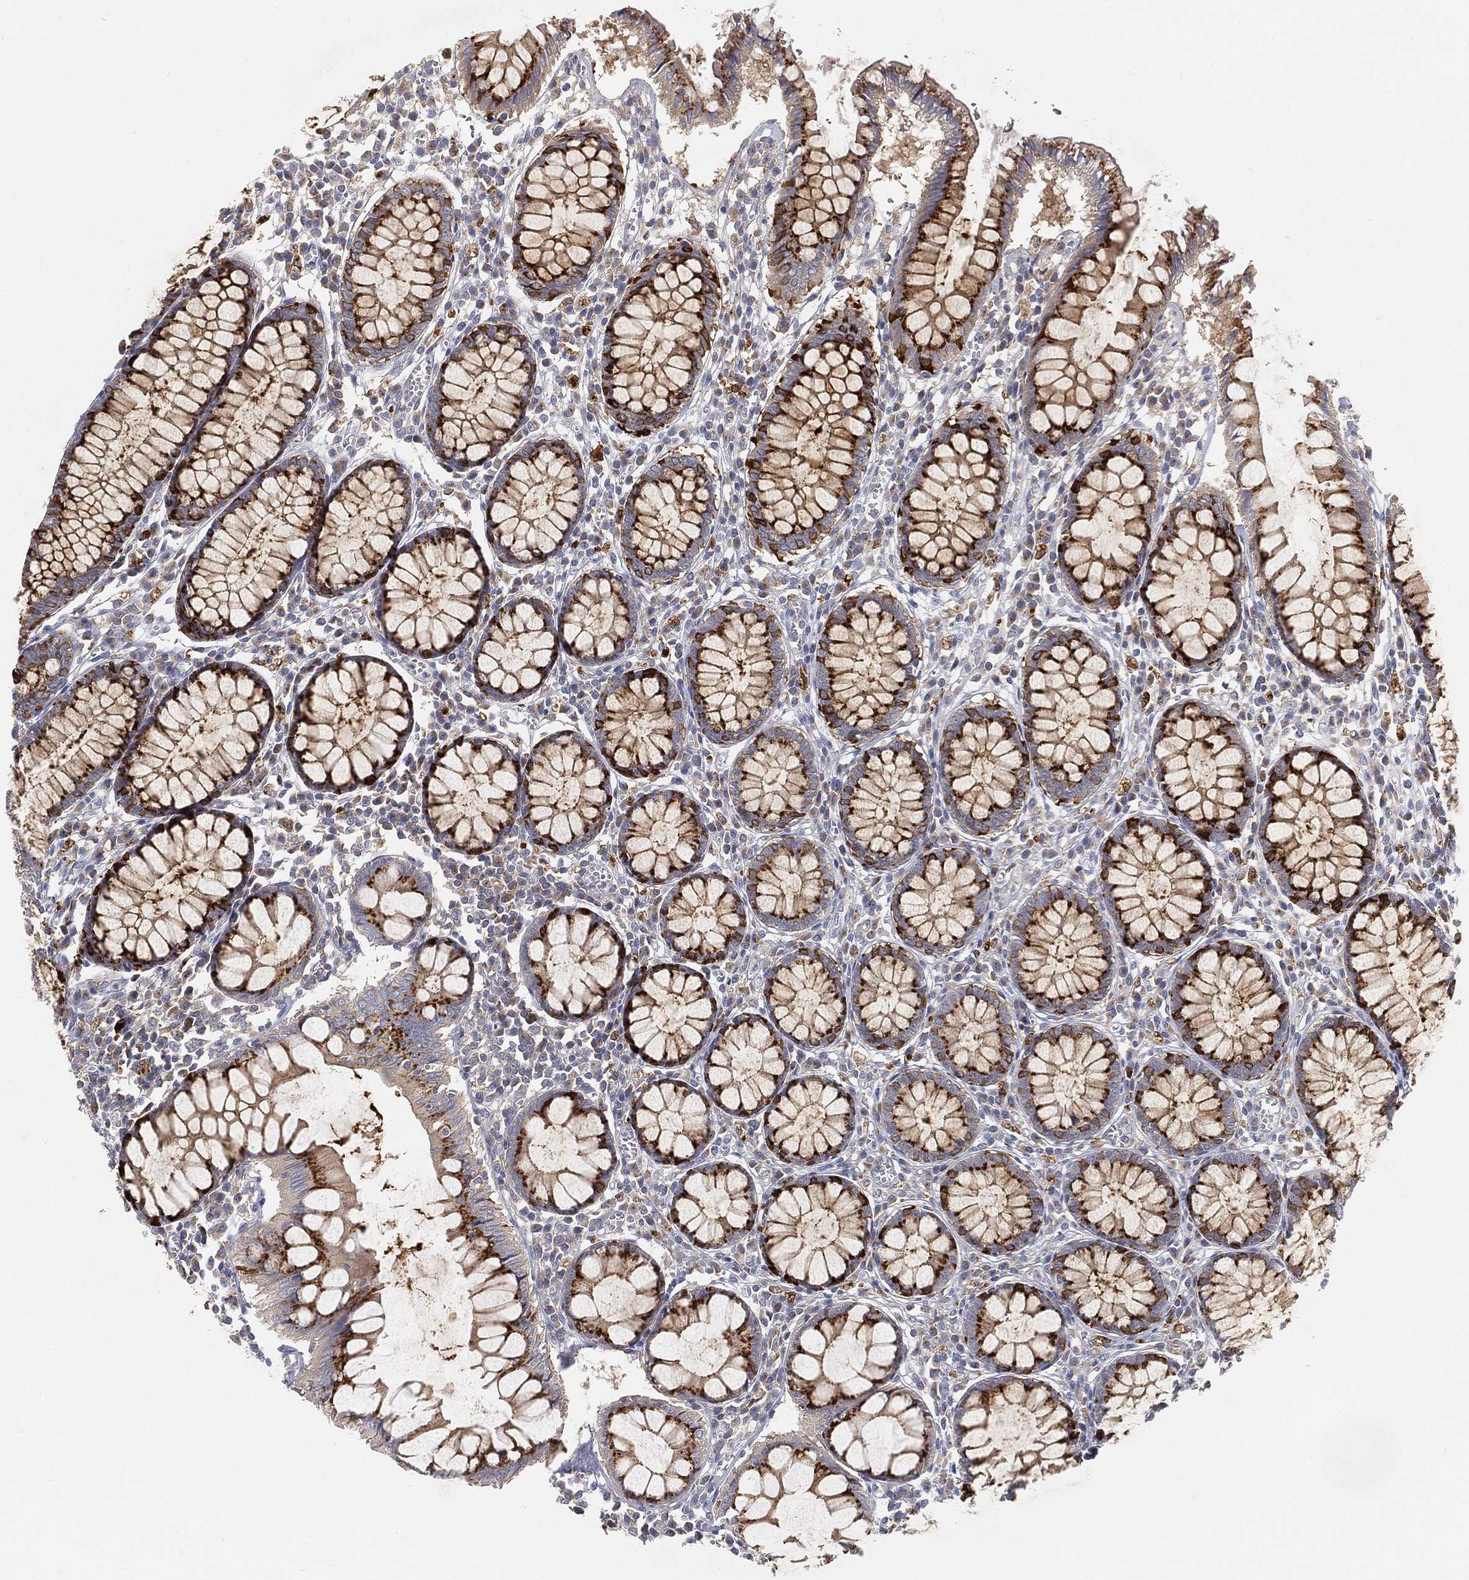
{"staining": {"intensity": "negative", "quantity": "none", "location": "none"}, "tissue": "colon", "cell_type": "Endothelial cells", "image_type": "normal", "snomed": [{"axis": "morphology", "description": "Normal tissue, NOS"}, {"axis": "topography", "description": "Colon"}], "caption": "Micrograph shows no significant protein expression in endothelial cells of unremarkable colon.", "gene": "CTSL", "patient": {"sex": "male", "age": 65}}